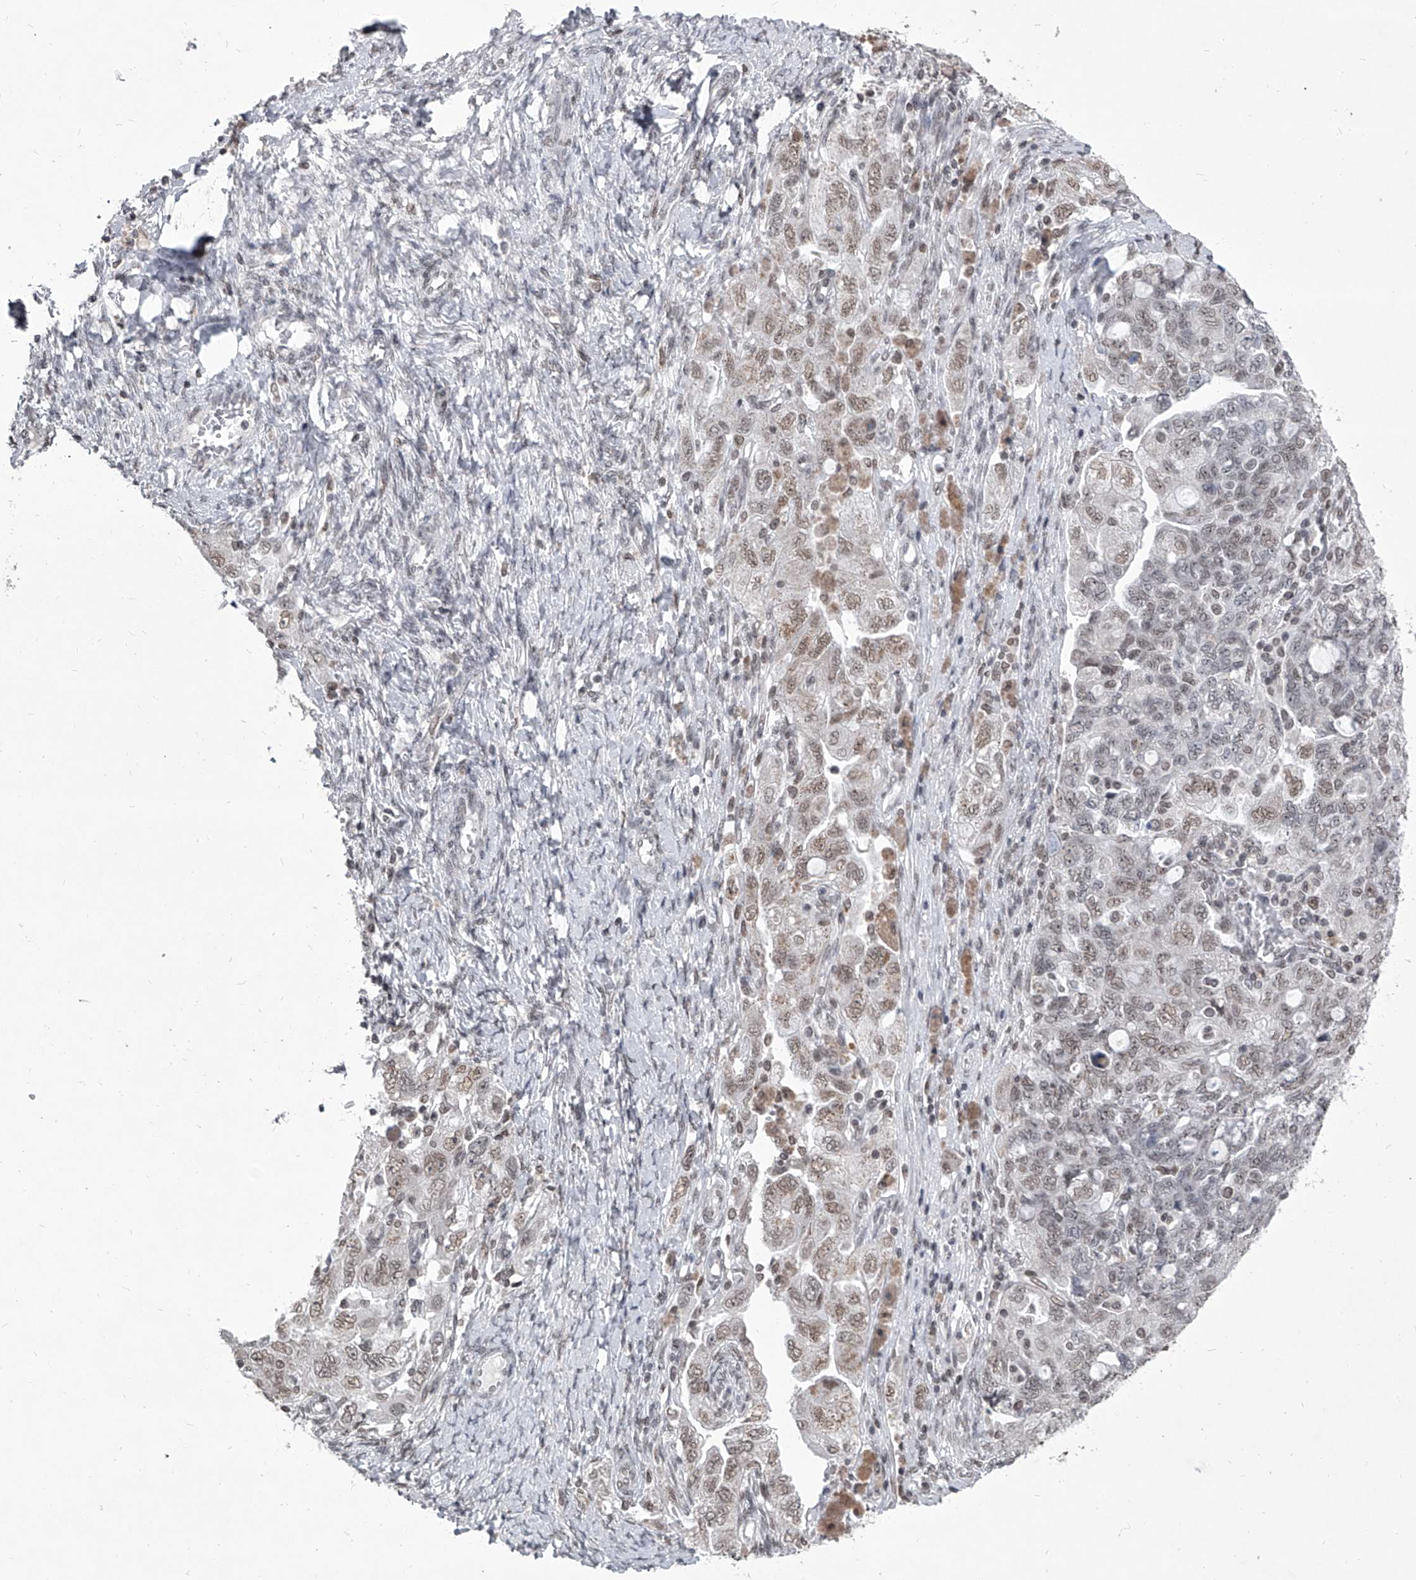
{"staining": {"intensity": "moderate", "quantity": "25%-75%", "location": "nuclear"}, "tissue": "ovarian cancer", "cell_type": "Tumor cells", "image_type": "cancer", "snomed": [{"axis": "morphology", "description": "Carcinoma, NOS"}, {"axis": "morphology", "description": "Cystadenocarcinoma, serous, NOS"}, {"axis": "topography", "description": "Ovary"}], "caption": "This micrograph displays carcinoma (ovarian) stained with immunohistochemistry to label a protein in brown. The nuclear of tumor cells show moderate positivity for the protein. Nuclei are counter-stained blue.", "gene": "PPIL4", "patient": {"sex": "female", "age": 69}}